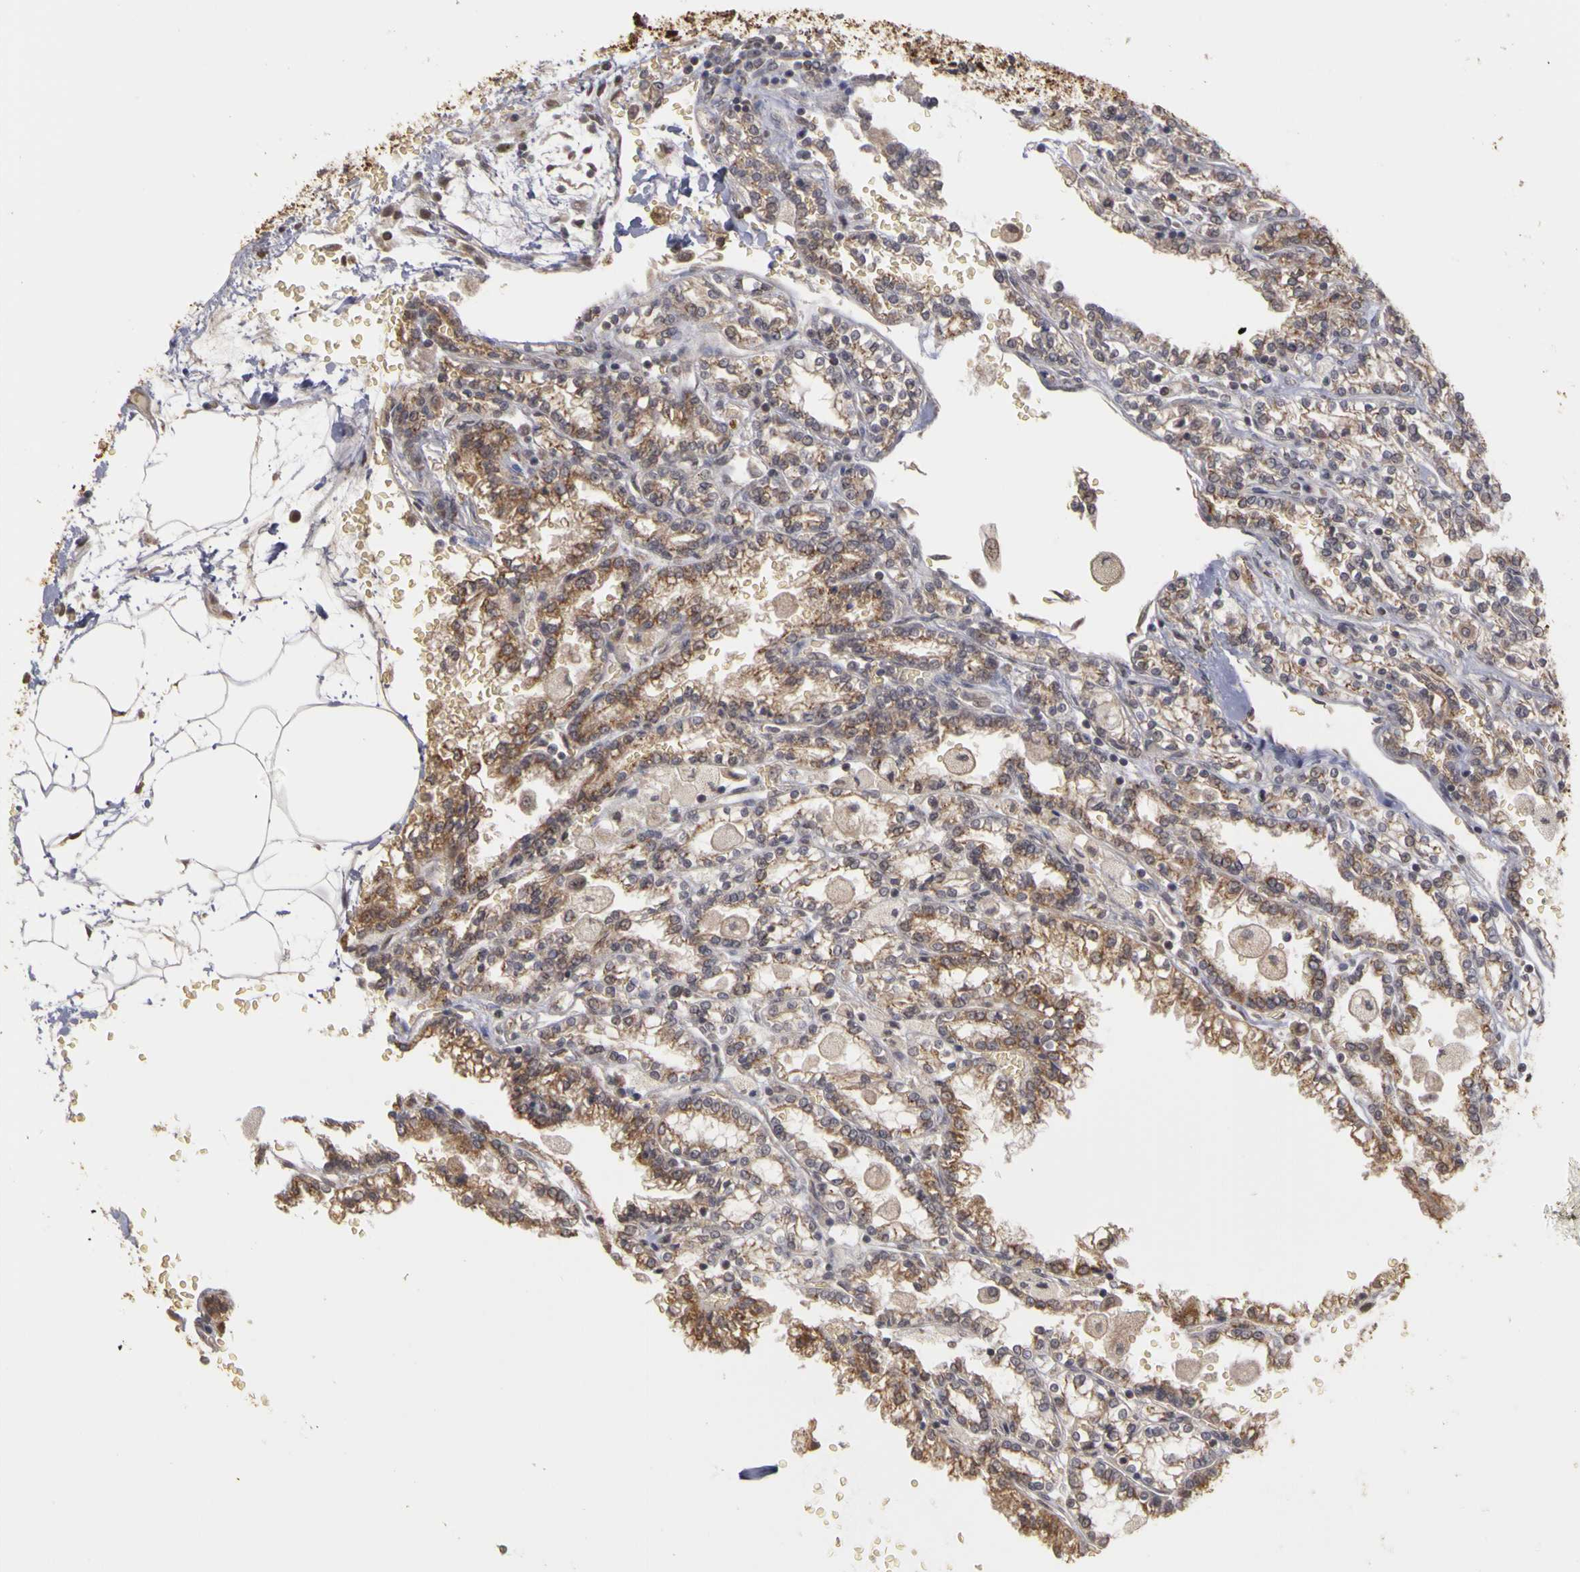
{"staining": {"intensity": "moderate", "quantity": "25%-75%", "location": "cytoplasmic/membranous"}, "tissue": "renal cancer", "cell_type": "Tumor cells", "image_type": "cancer", "snomed": [{"axis": "morphology", "description": "Adenocarcinoma, NOS"}, {"axis": "topography", "description": "Kidney"}], "caption": "Protein expression analysis of human adenocarcinoma (renal) reveals moderate cytoplasmic/membranous staining in approximately 25%-75% of tumor cells.", "gene": "FRMD7", "patient": {"sex": "female", "age": 56}}